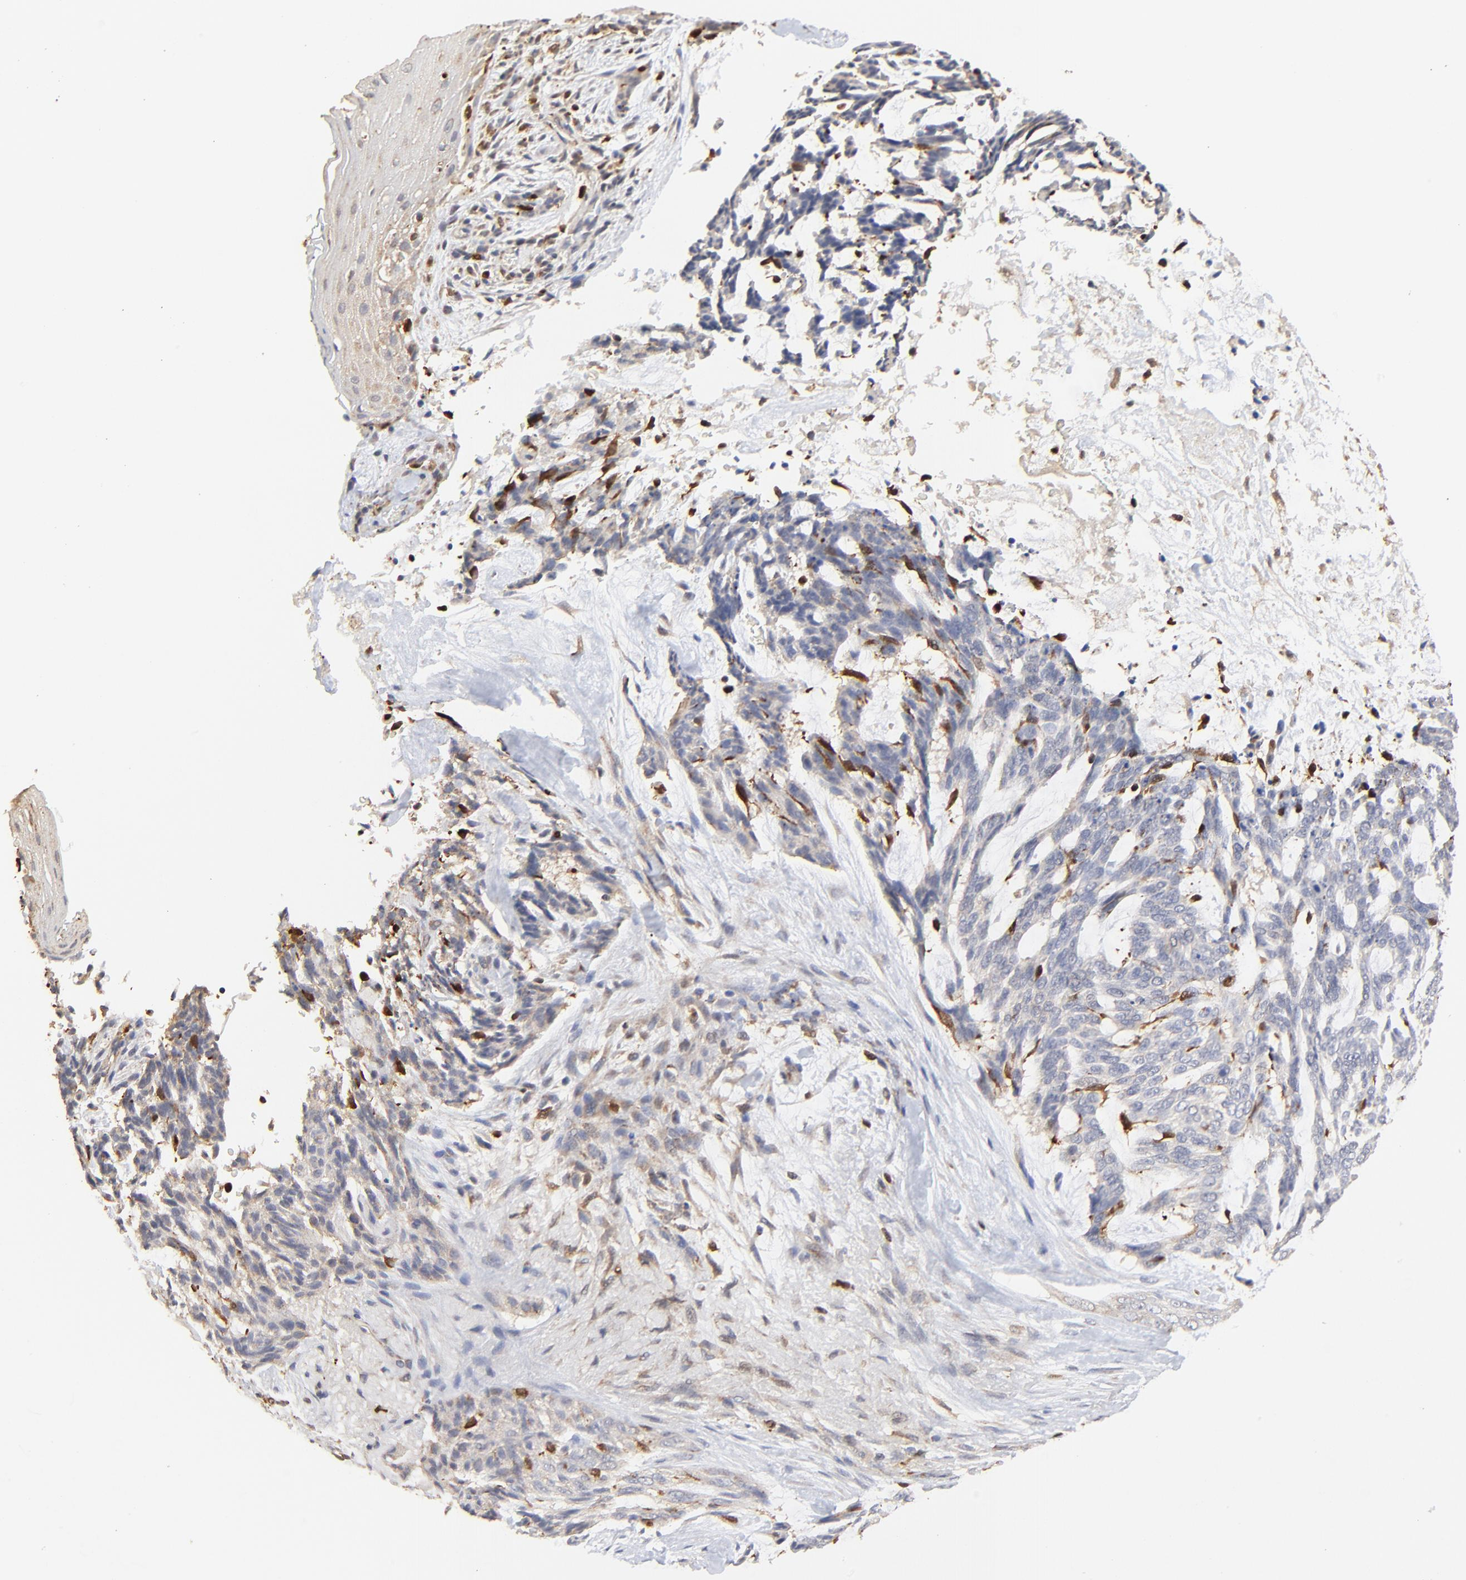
{"staining": {"intensity": "weak", "quantity": "25%-75%", "location": "cytoplasmic/membranous"}, "tissue": "skin cancer", "cell_type": "Tumor cells", "image_type": "cancer", "snomed": [{"axis": "morphology", "description": "Normal tissue, NOS"}, {"axis": "morphology", "description": "Basal cell carcinoma"}, {"axis": "topography", "description": "Skin"}], "caption": "About 25%-75% of tumor cells in skin cancer show weak cytoplasmic/membranous protein expression as visualized by brown immunohistochemical staining.", "gene": "LGALS3", "patient": {"sex": "female", "age": 71}}